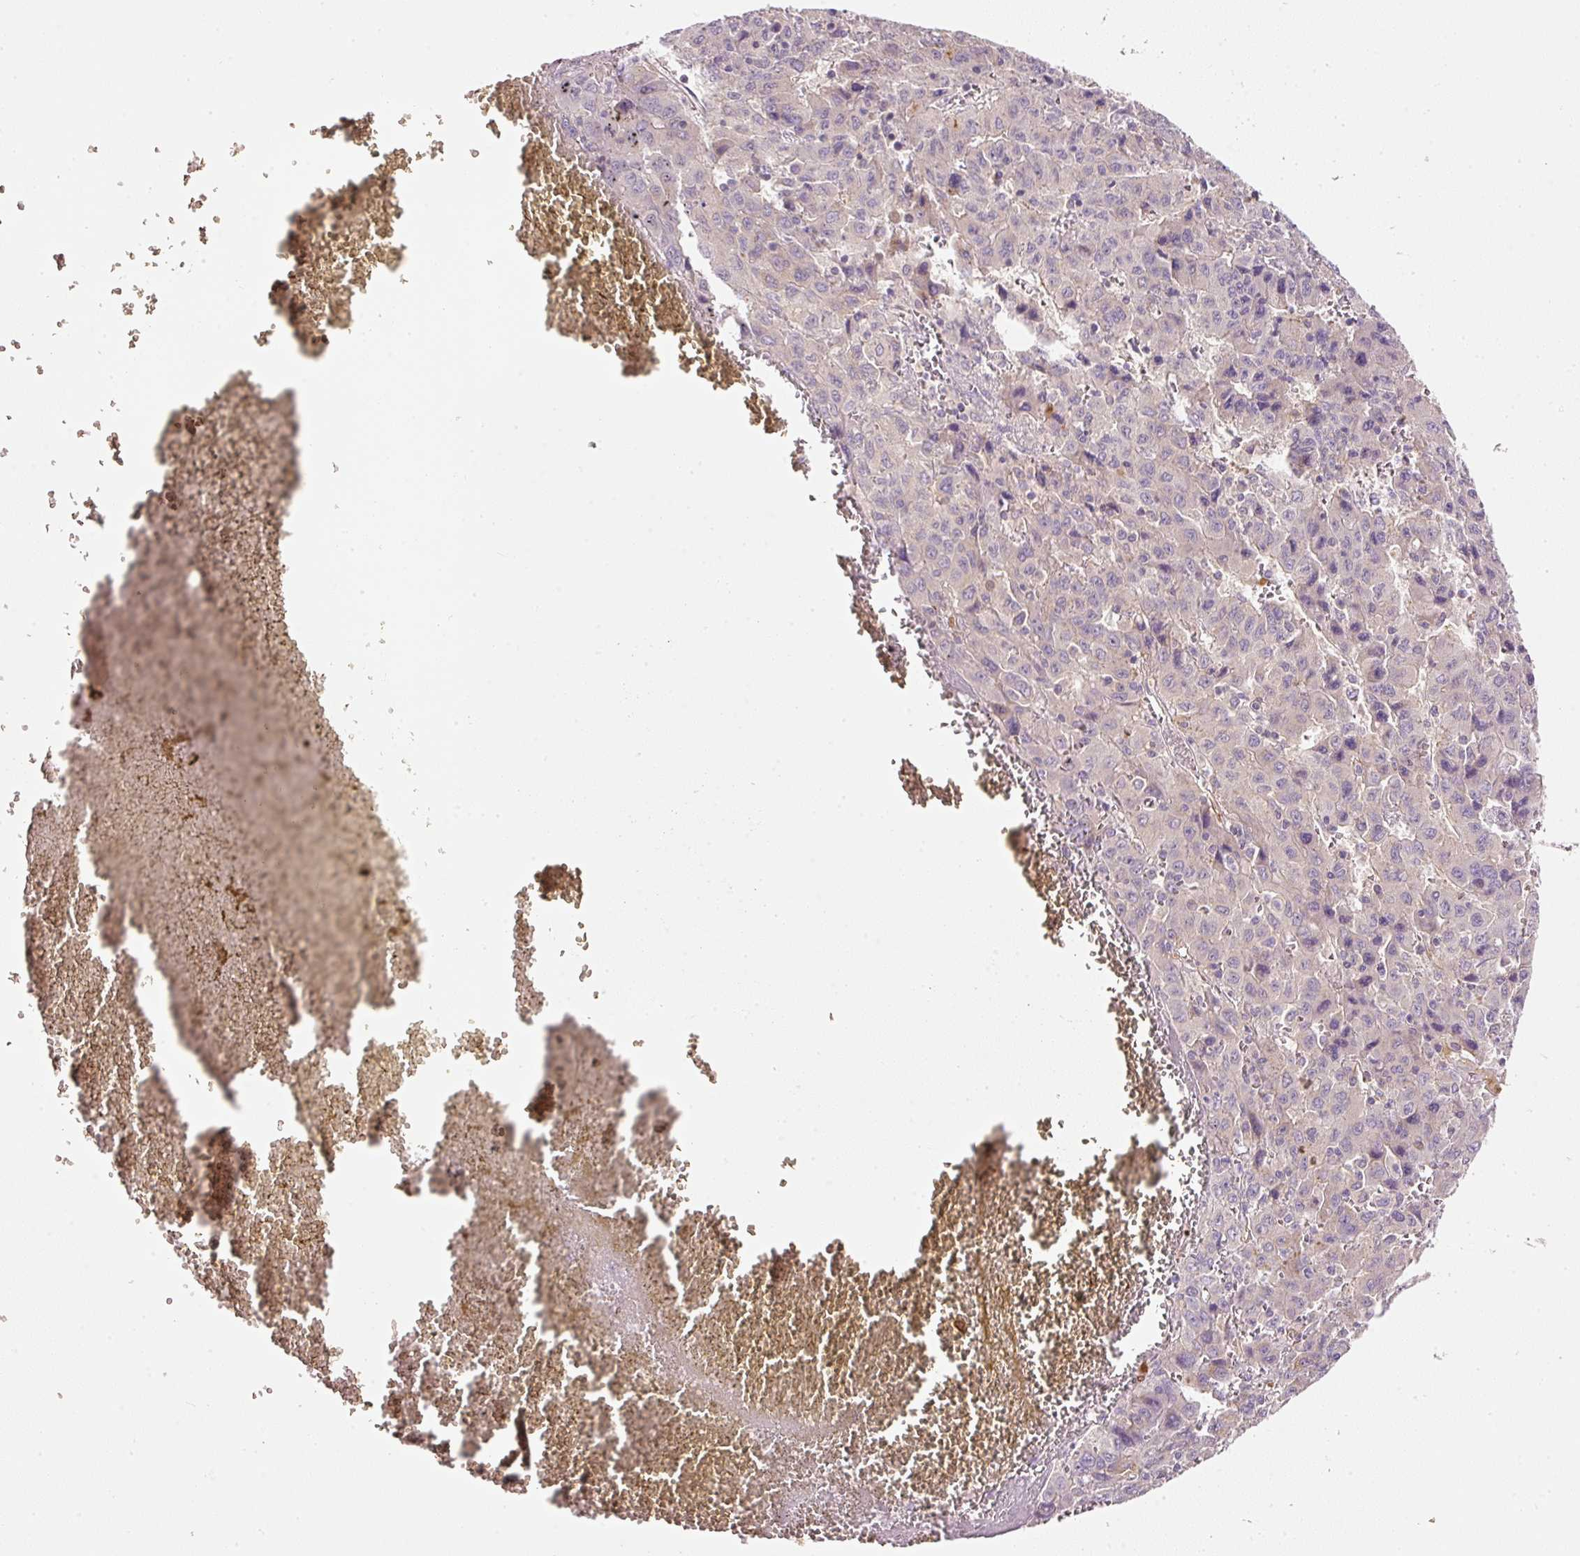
{"staining": {"intensity": "negative", "quantity": "none", "location": "none"}, "tissue": "liver cancer", "cell_type": "Tumor cells", "image_type": "cancer", "snomed": [{"axis": "morphology", "description": "Carcinoma, Hepatocellular, NOS"}, {"axis": "topography", "description": "Liver"}], "caption": "A histopathology image of liver cancer (hepatocellular carcinoma) stained for a protein shows no brown staining in tumor cells. Brightfield microscopy of immunohistochemistry (IHC) stained with DAB (brown) and hematoxylin (blue), captured at high magnification.", "gene": "RNF167", "patient": {"sex": "female", "age": 53}}